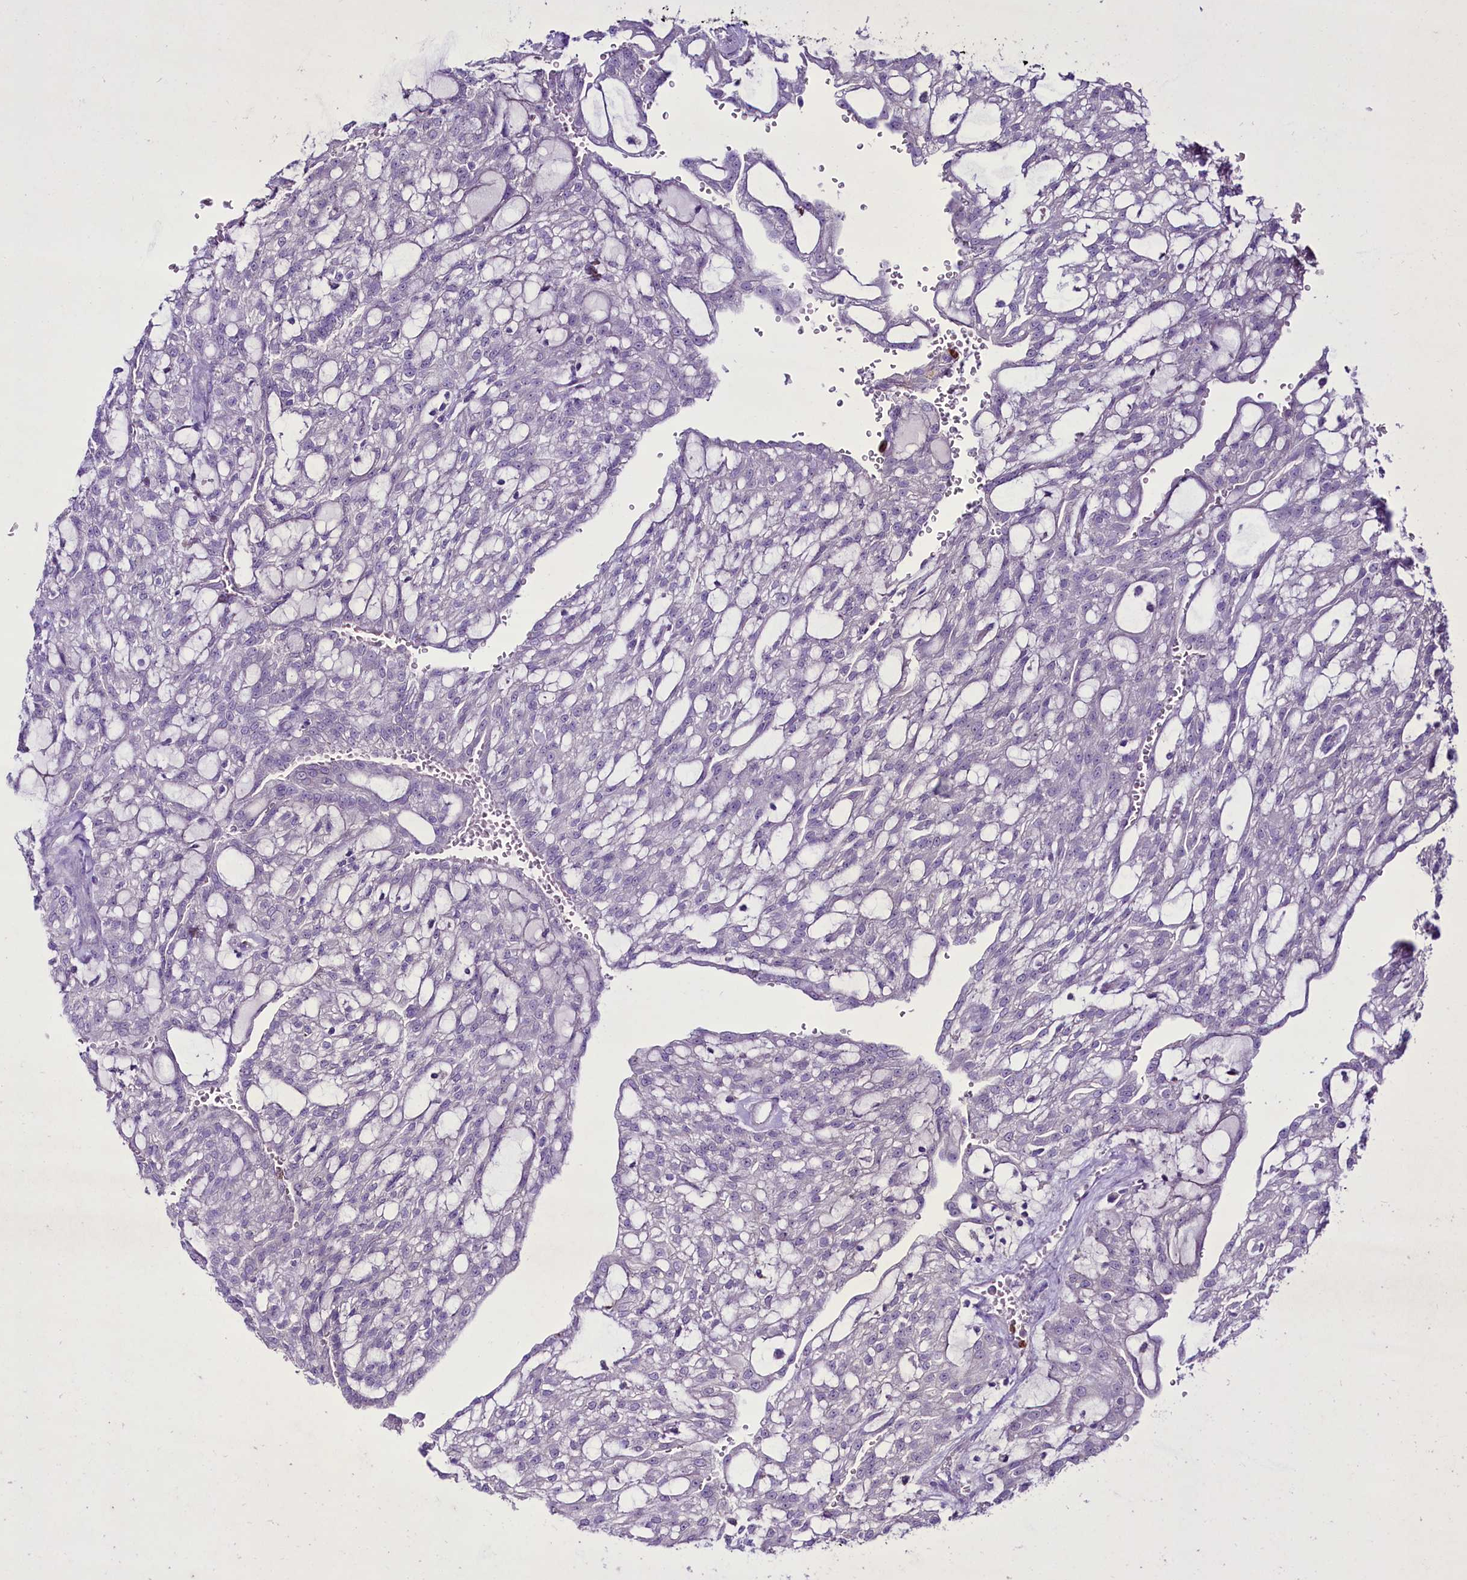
{"staining": {"intensity": "negative", "quantity": "none", "location": "none"}, "tissue": "renal cancer", "cell_type": "Tumor cells", "image_type": "cancer", "snomed": [{"axis": "morphology", "description": "Adenocarcinoma, NOS"}, {"axis": "topography", "description": "Kidney"}], "caption": "Immunohistochemical staining of adenocarcinoma (renal) shows no significant positivity in tumor cells. The staining is performed using DAB brown chromogen with nuclei counter-stained in using hematoxylin.", "gene": "FAM209B", "patient": {"sex": "male", "age": 63}}